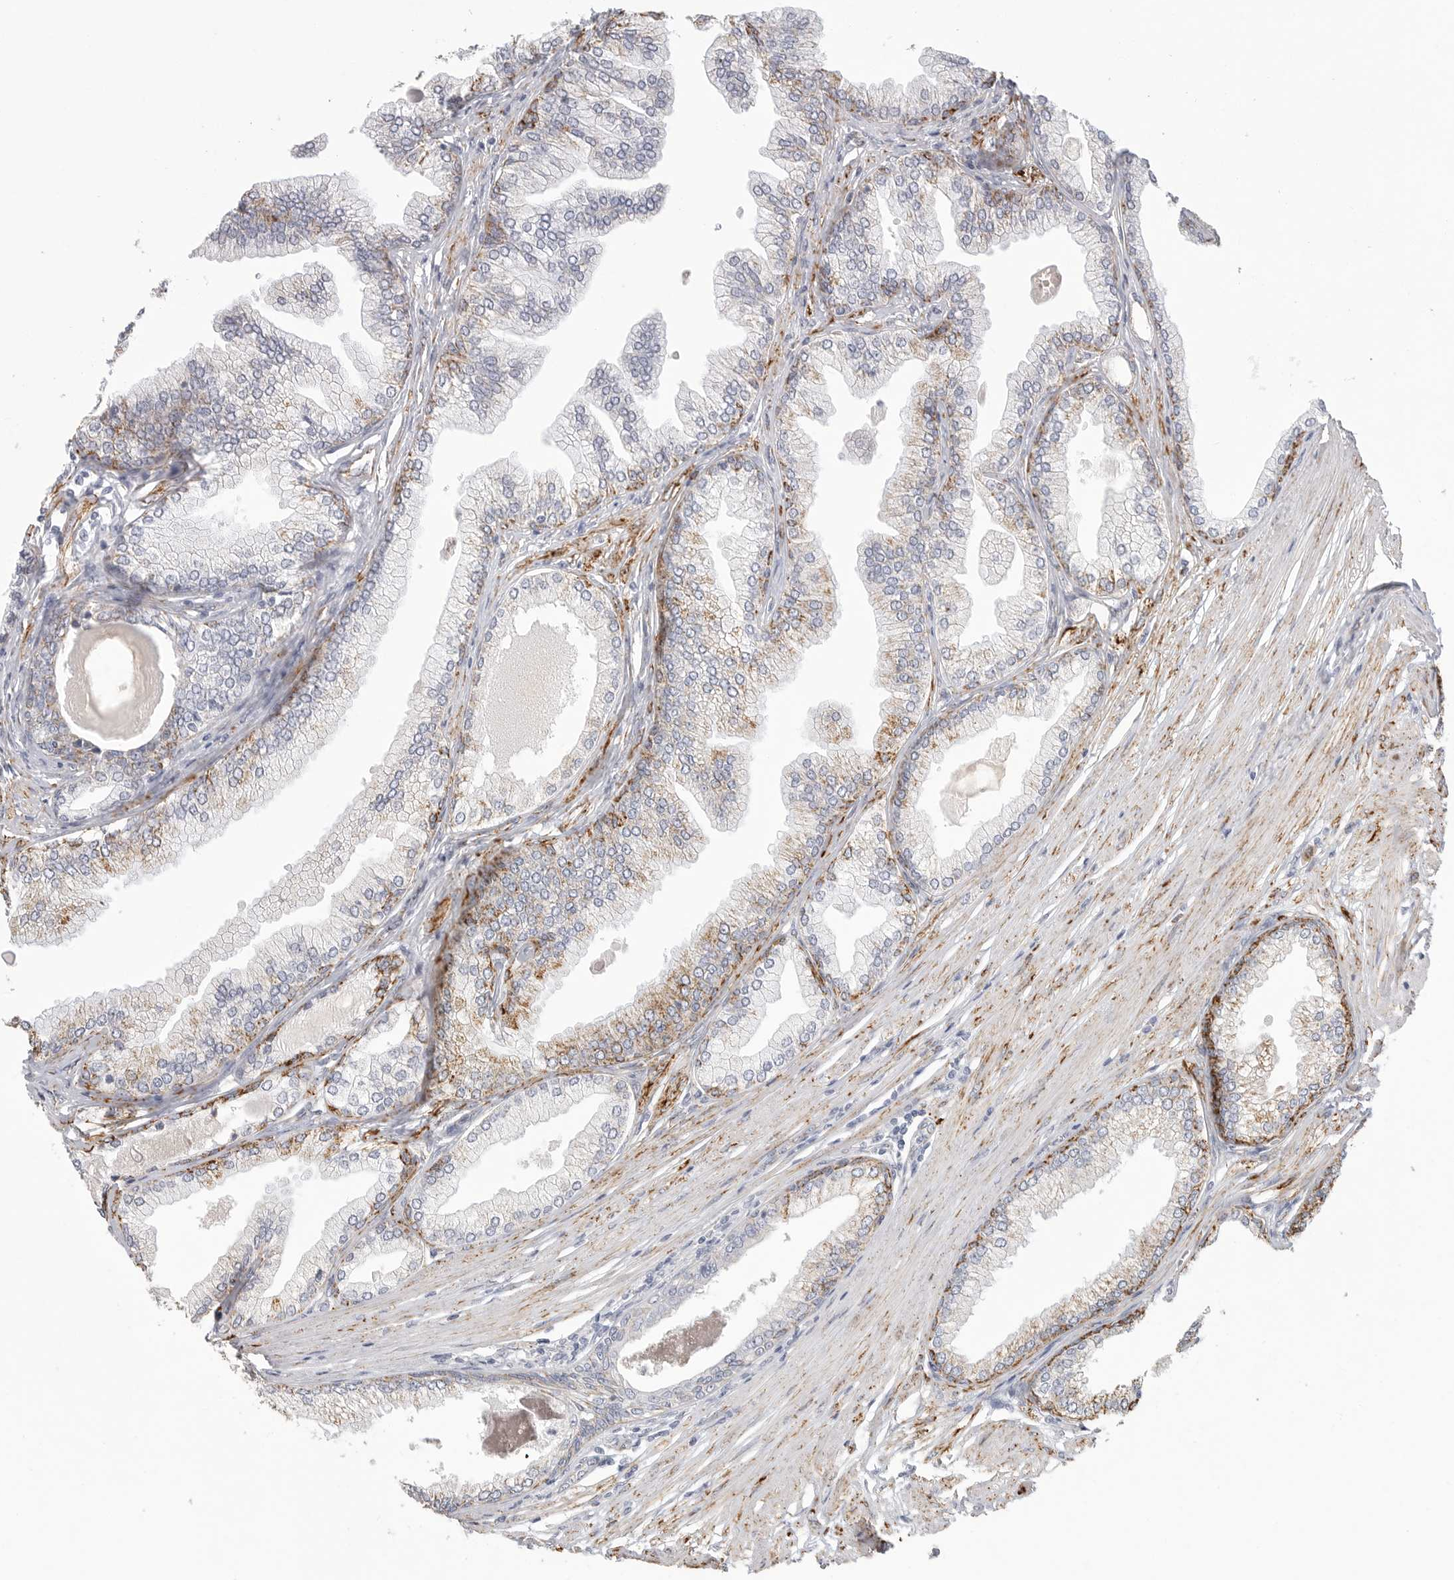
{"staining": {"intensity": "moderate", "quantity": ">75%", "location": "cytoplasmic/membranous"}, "tissue": "prostate cancer", "cell_type": "Tumor cells", "image_type": "cancer", "snomed": [{"axis": "morphology", "description": "Adenocarcinoma, Low grade"}, {"axis": "topography", "description": "Prostate"}], "caption": "The photomicrograph exhibits a brown stain indicating the presence of a protein in the cytoplasmic/membranous of tumor cells in prostate low-grade adenocarcinoma.", "gene": "ELP3", "patient": {"sex": "male", "age": 52}}